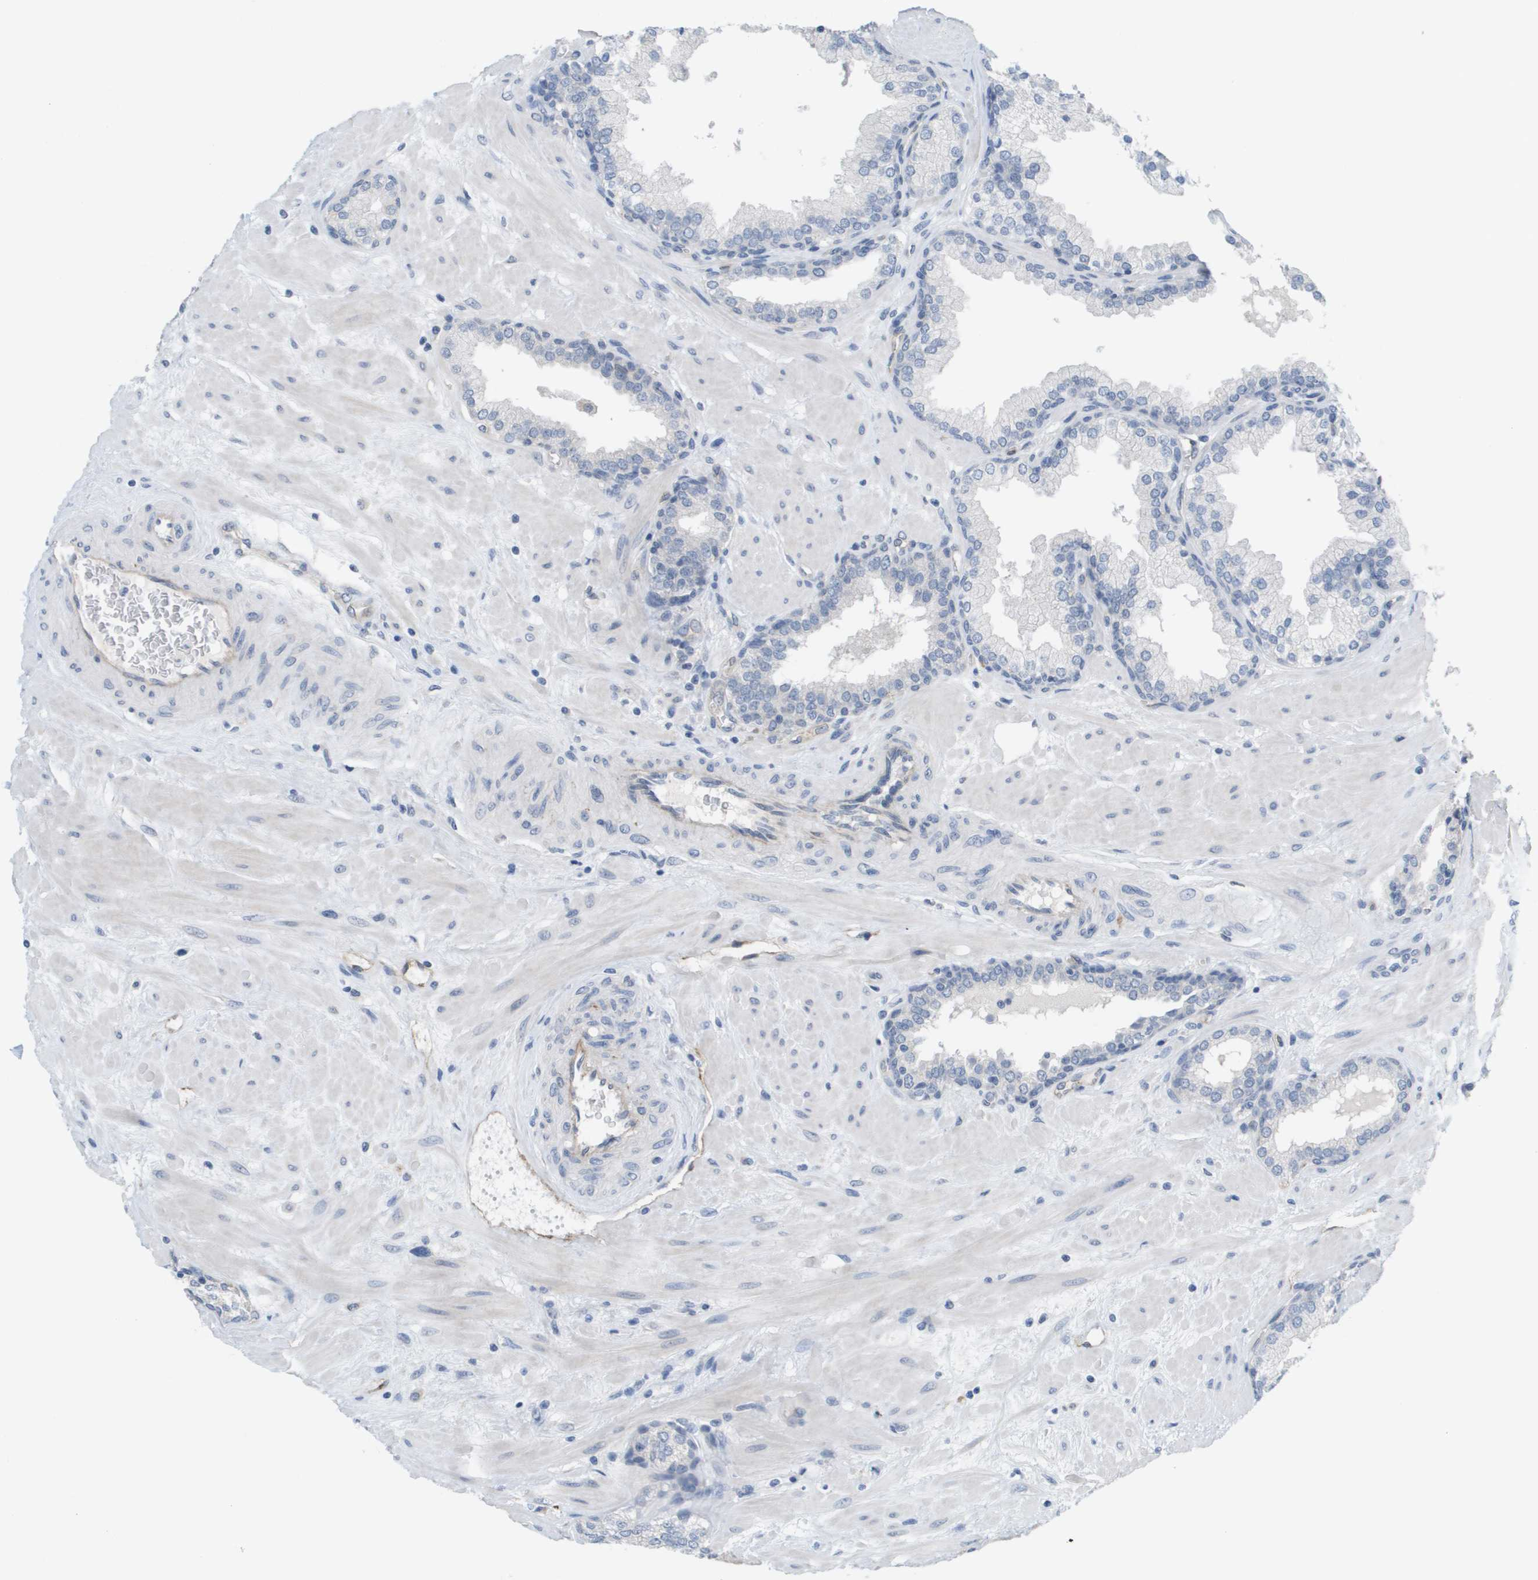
{"staining": {"intensity": "negative", "quantity": "none", "location": "none"}, "tissue": "prostate", "cell_type": "Glandular cells", "image_type": "normal", "snomed": [{"axis": "morphology", "description": "Normal tissue, NOS"}, {"axis": "topography", "description": "Prostate"}], "caption": "DAB immunohistochemical staining of unremarkable human prostate shows no significant positivity in glandular cells.", "gene": "ANGPT2", "patient": {"sex": "male", "age": 51}}